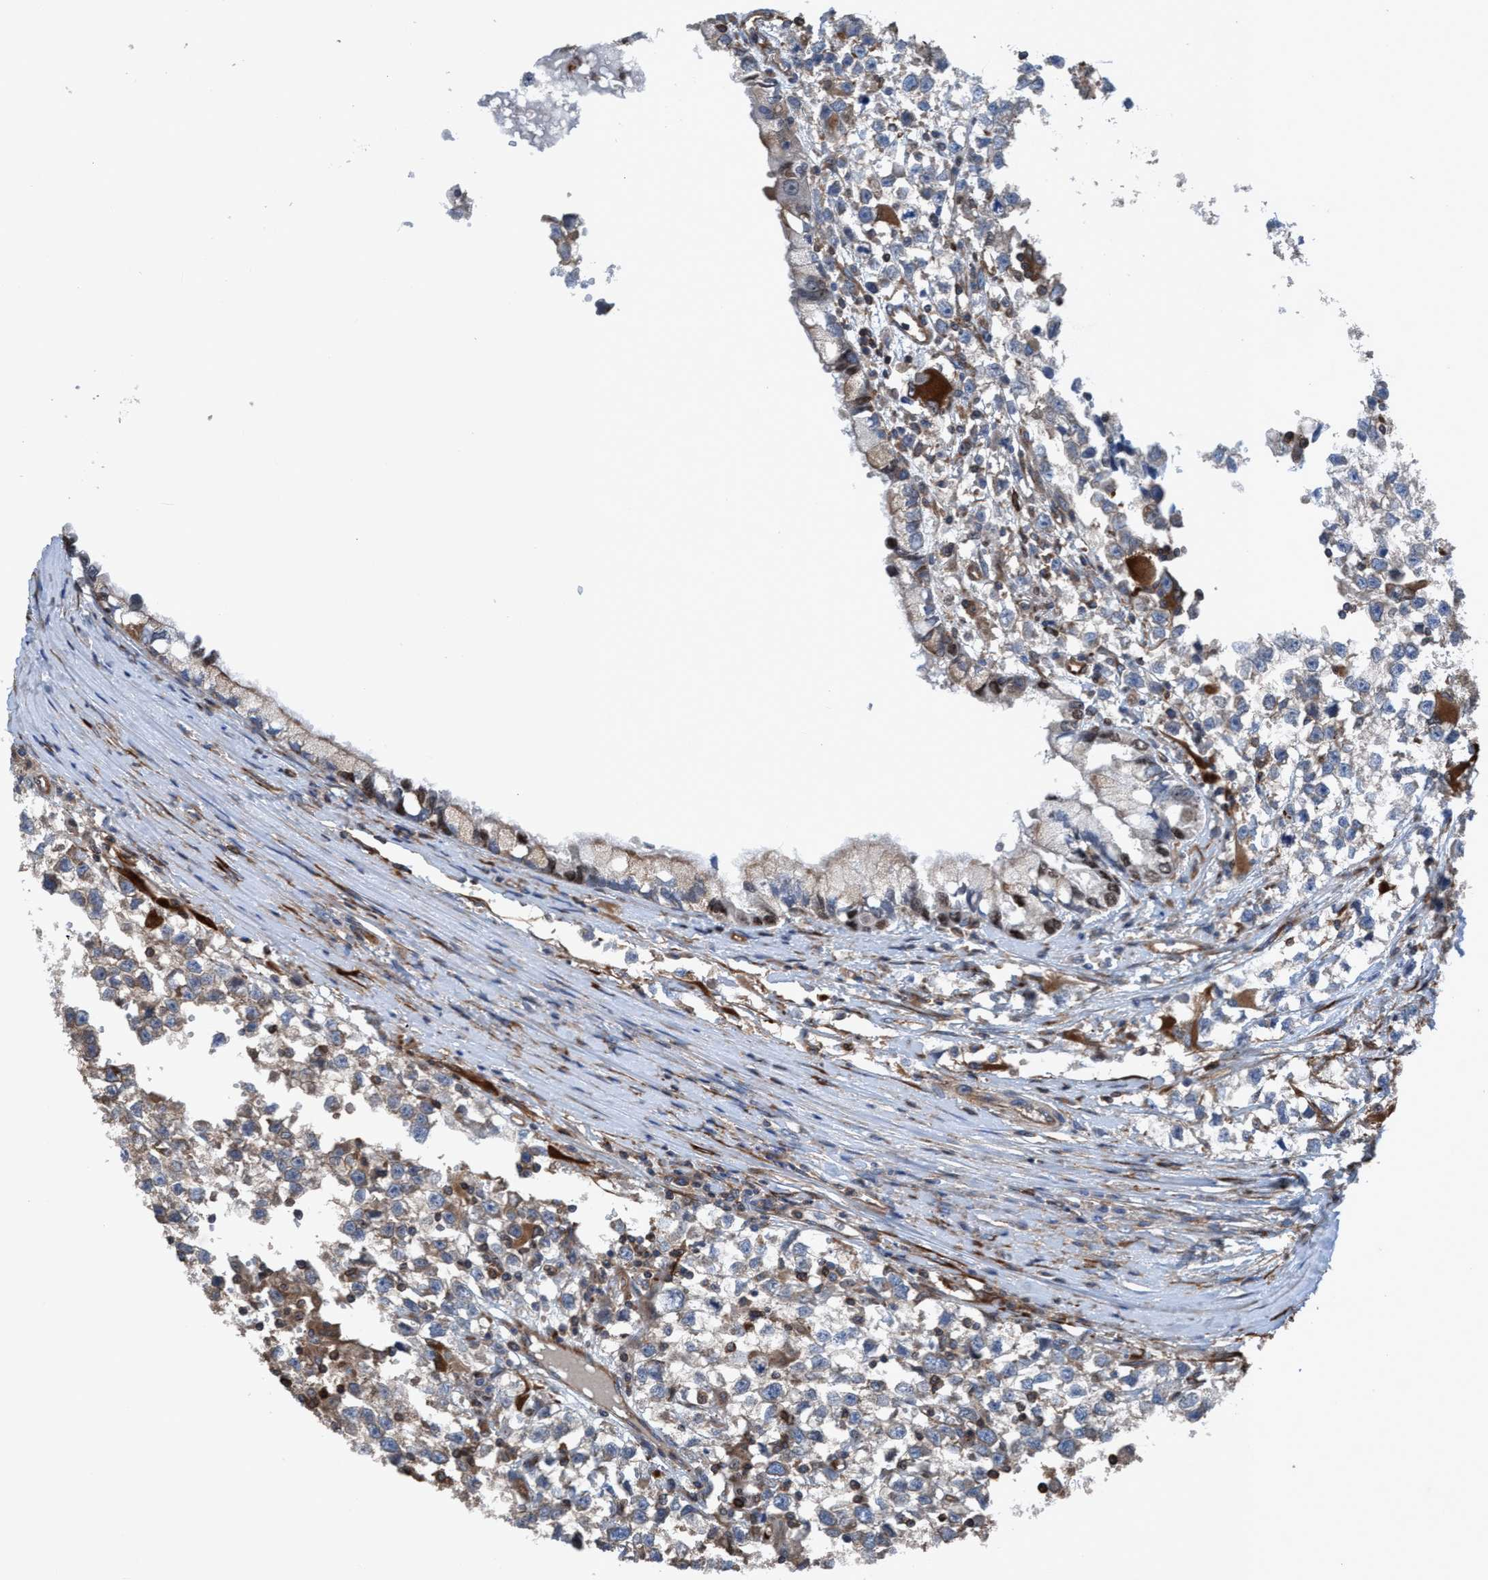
{"staining": {"intensity": "negative", "quantity": "none", "location": "none"}, "tissue": "testis cancer", "cell_type": "Tumor cells", "image_type": "cancer", "snomed": [{"axis": "morphology", "description": "Seminoma, NOS"}, {"axis": "morphology", "description": "Carcinoma, Embryonal, NOS"}, {"axis": "topography", "description": "Testis"}], "caption": "A photomicrograph of testis seminoma stained for a protein reveals no brown staining in tumor cells.", "gene": "NMT1", "patient": {"sex": "male", "age": 51}}